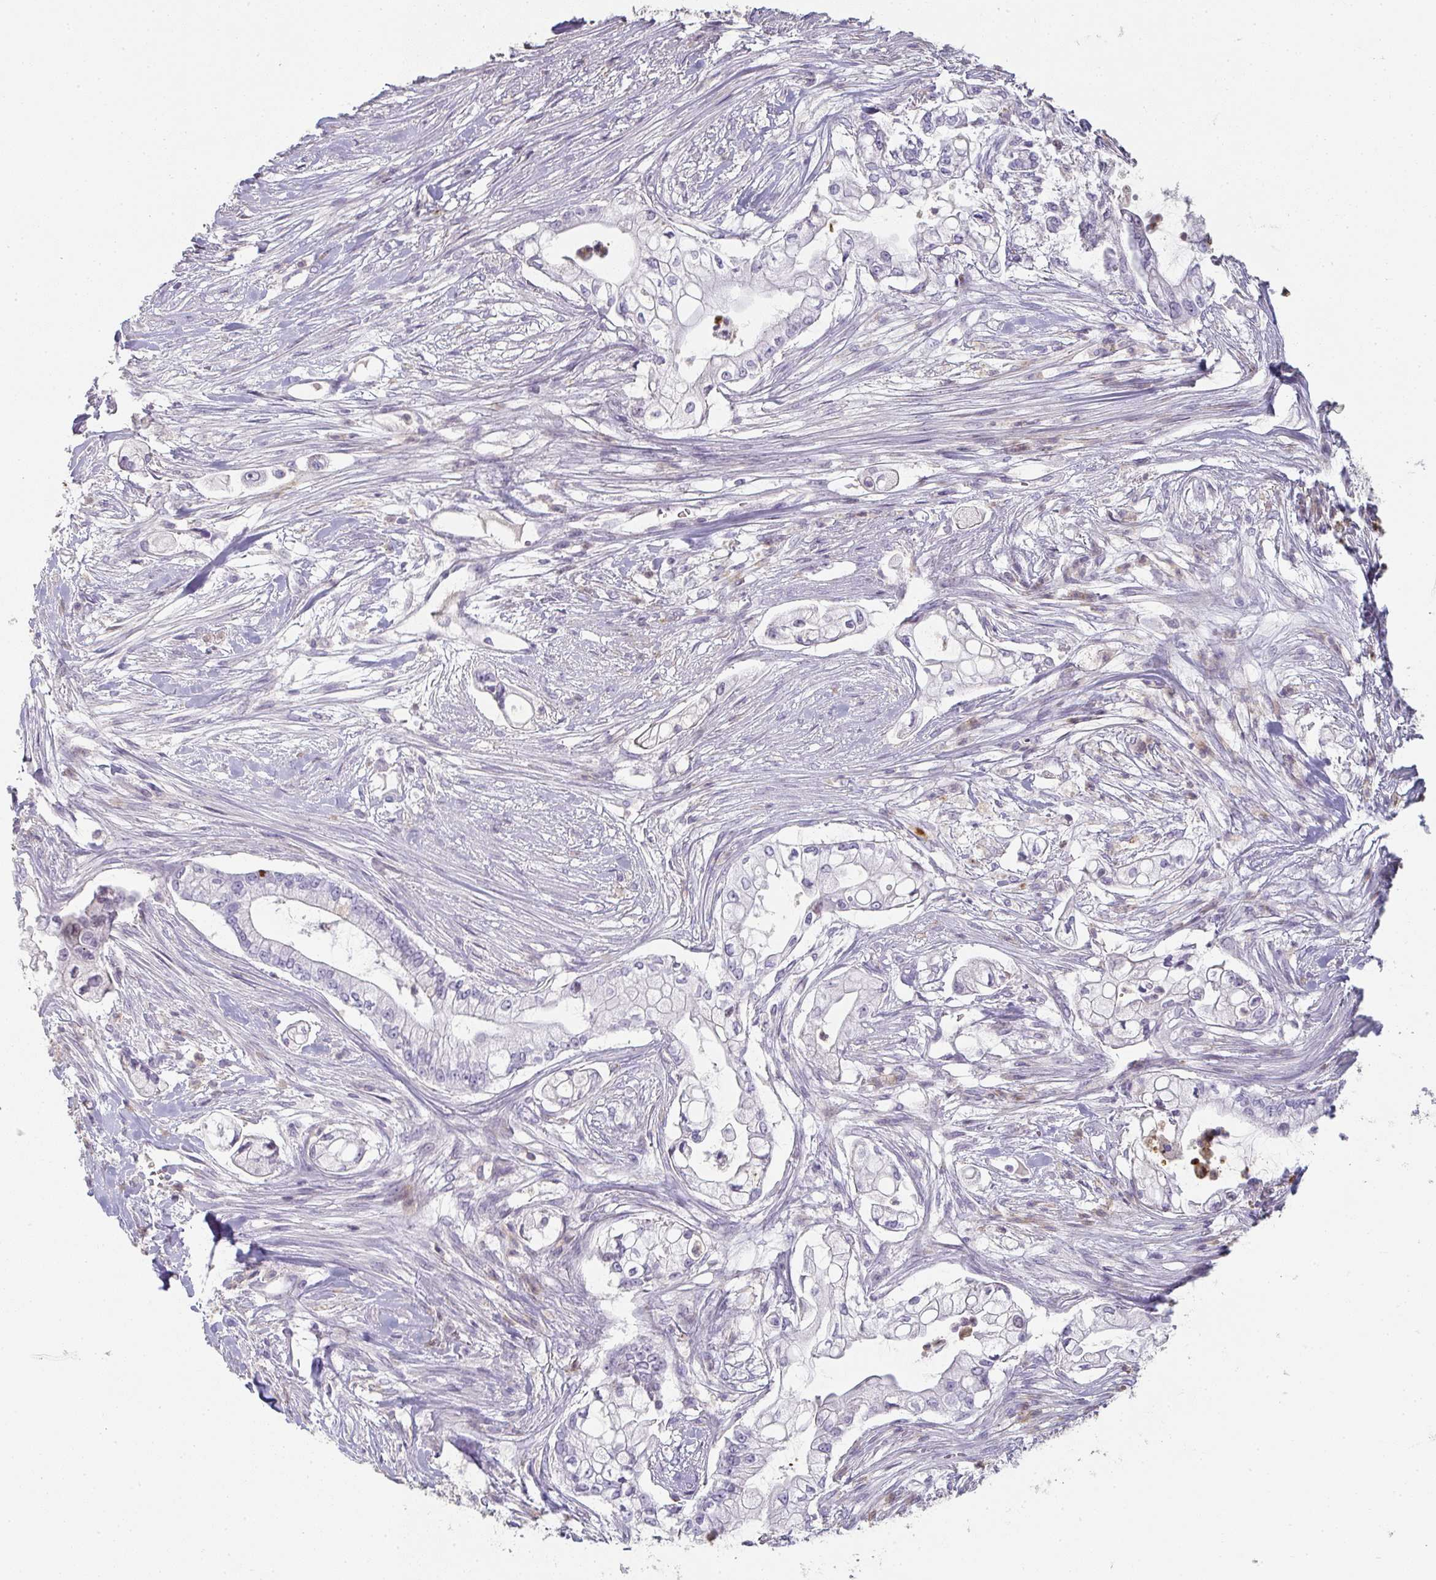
{"staining": {"intensity": "negative", "quantity": "none", "location": "none"}, "tissue": "pancreatic cancer", "cell_type": "Tumor cells", "image_type": "cancer", "snomed": [{"axis": "morphology", "description": "Adenocarcinoma, NOS"}, {"axis": "topography", "description": "Pancreas"}], "caption": "Immunohistochemical staining of human adenocarcinoma (pancreatic) reveals no significant expression in tumor cells.", "gene": "A1CF", "patient": {"sex": "female", "age": 69}}